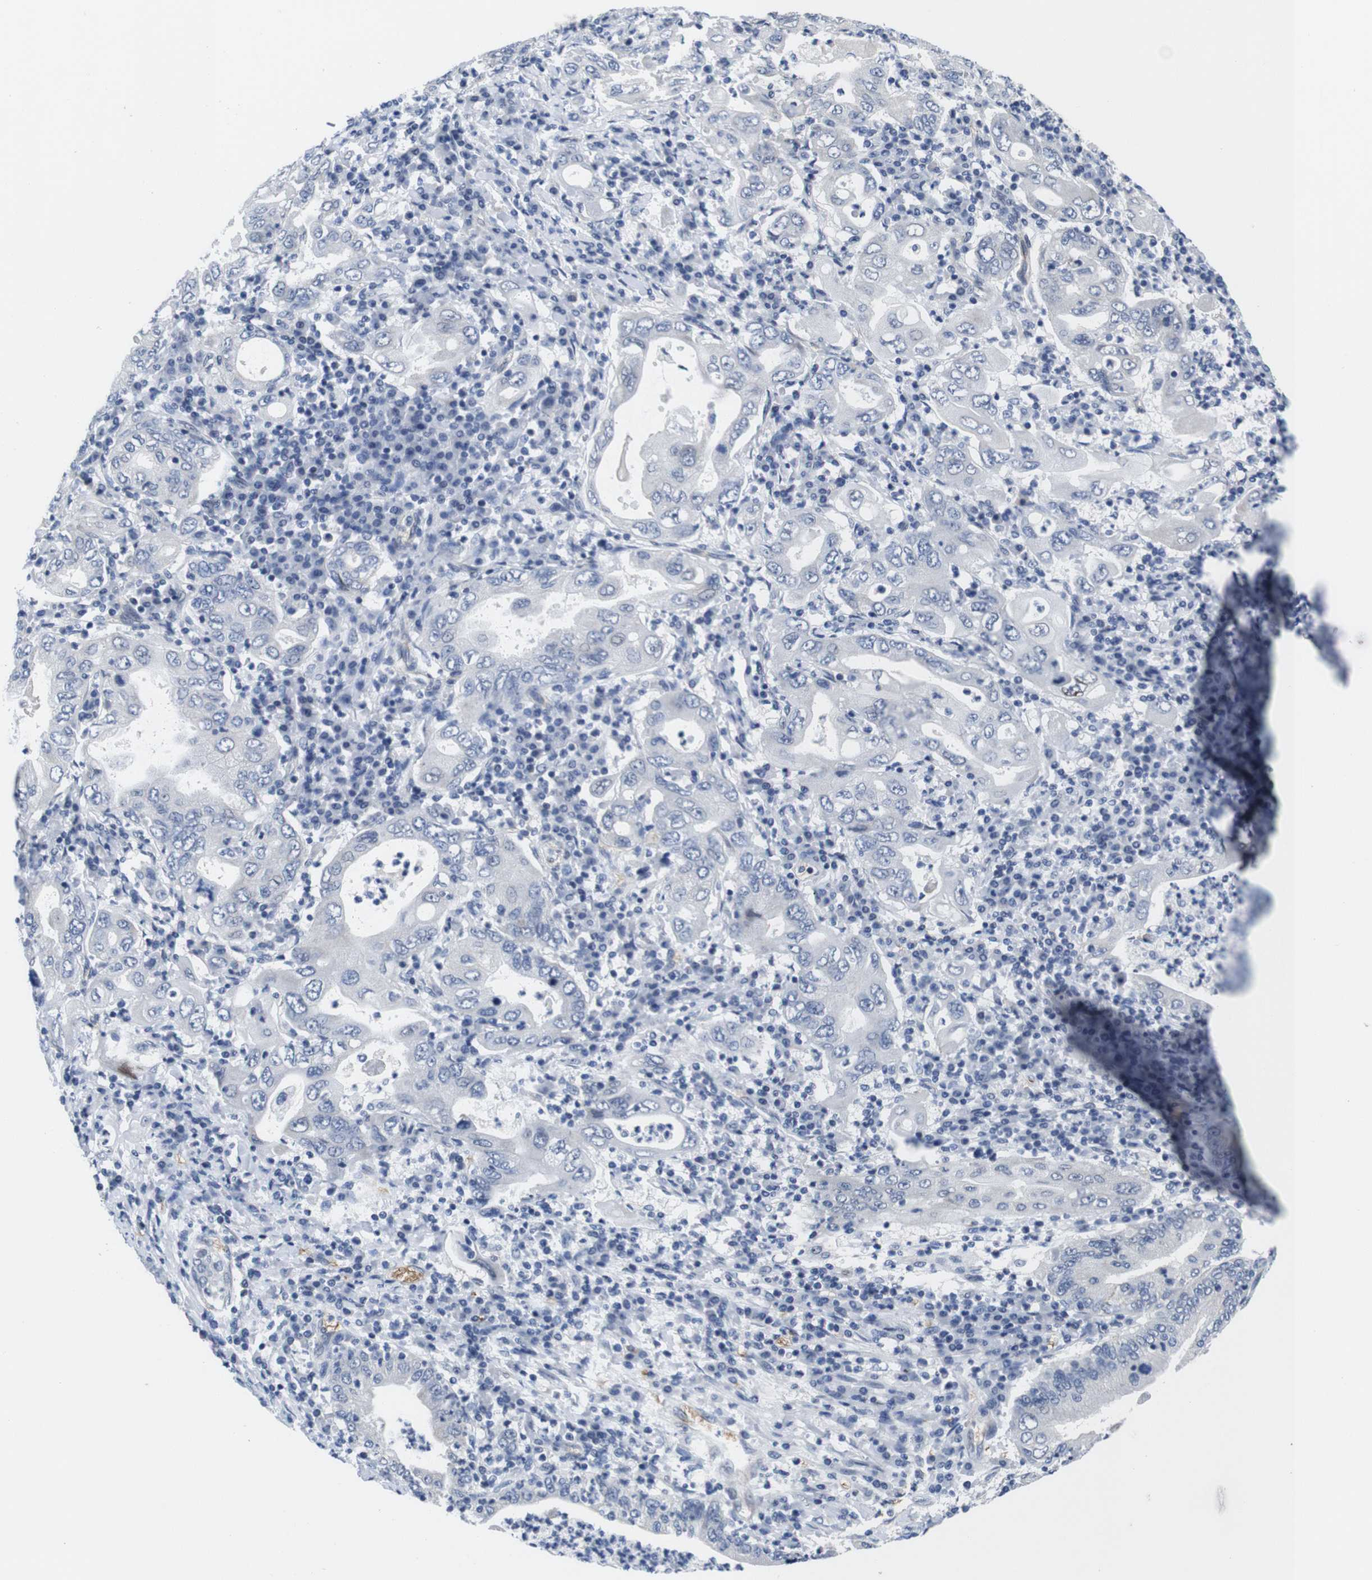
{"staining": {"intensity": "negative", "quantity": "none", "location": "none"}, "tissue": "stomach cancer", "cell_type": "Tumor cells", "image_type": "cancer", "snomed": [{"axis": "morphology", "description": "Normal tissue, NOS"}, {"axis": "morphology", "description": "Adenocarcinoma, NOS"}, {"axis": "topography", "description": "Esophagus"}, {"axis": "topography", "description": "Stomach, upper"}, {"axis": "topography", "description": "Peripheral nerve tissue"}], "caption": "DAB (3,3'-diaminobenzidine) immunohistochemical staining of adenocarcinoma (stomach) exhibits no significant staining in tumor cells.", "gene": "SOCS3", "patient": {"sex": "male", "age": 62}}